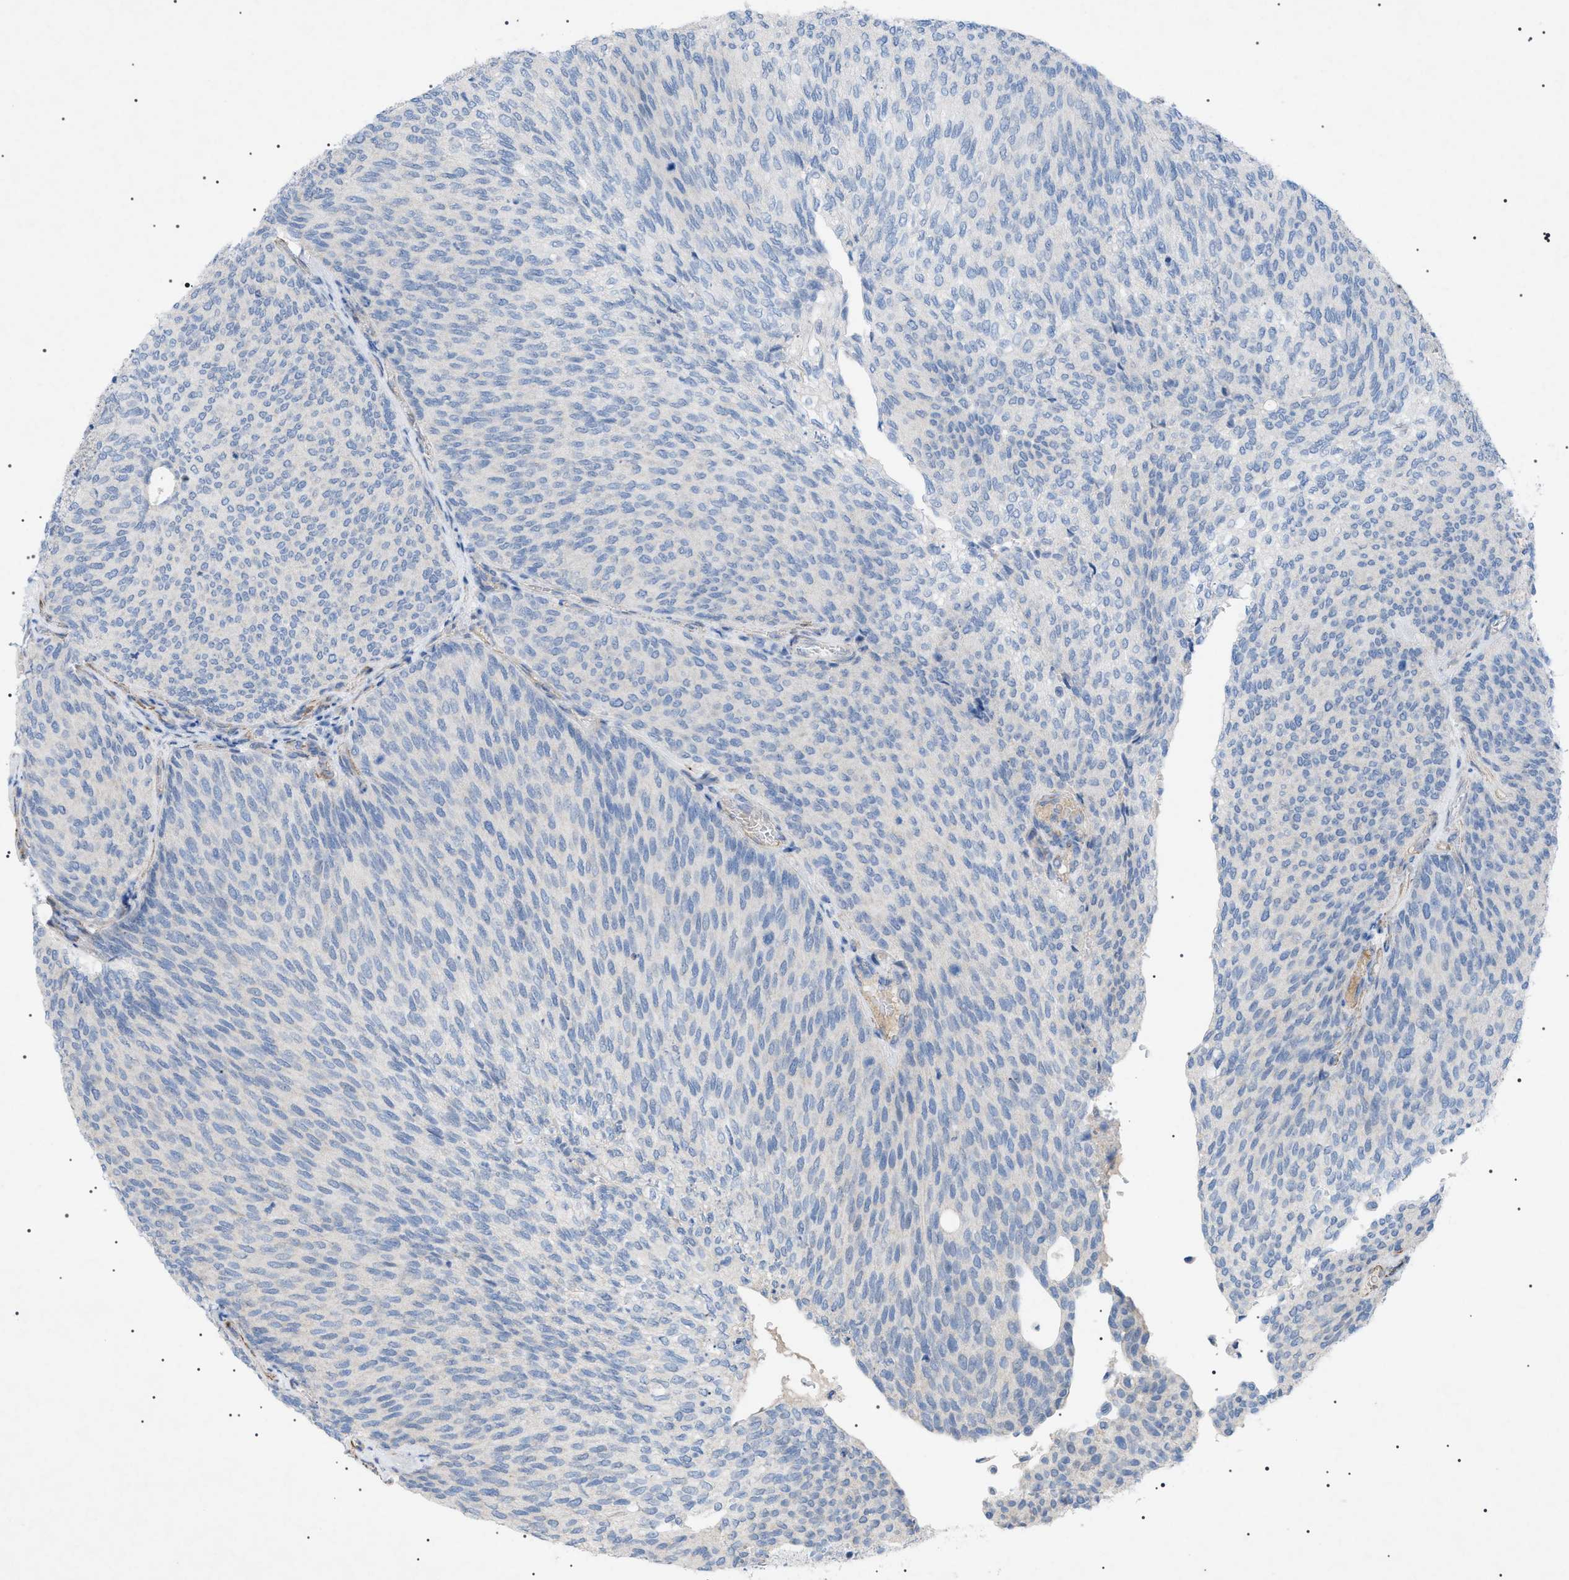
{"staining": {"intensity": "negative", "quantity": "none", "location": "none"}, "tissue": "urothelial cancer", "cell_type": "Tumor cells", "image_type": "cancer", "snomed": [{"axis": "morphology", "description": "Urothelial carcinoma, Low grade"}, {"axis": "topography", "description": "Urinary bladder"}], "caption": "Human urothelial cancer stained for a protein using immunohistochemistry (IHC) exhibits no positivity in tumor cells.", "gene": "ADAMTS1", "patient": {"sex": "female", "age": 79}}